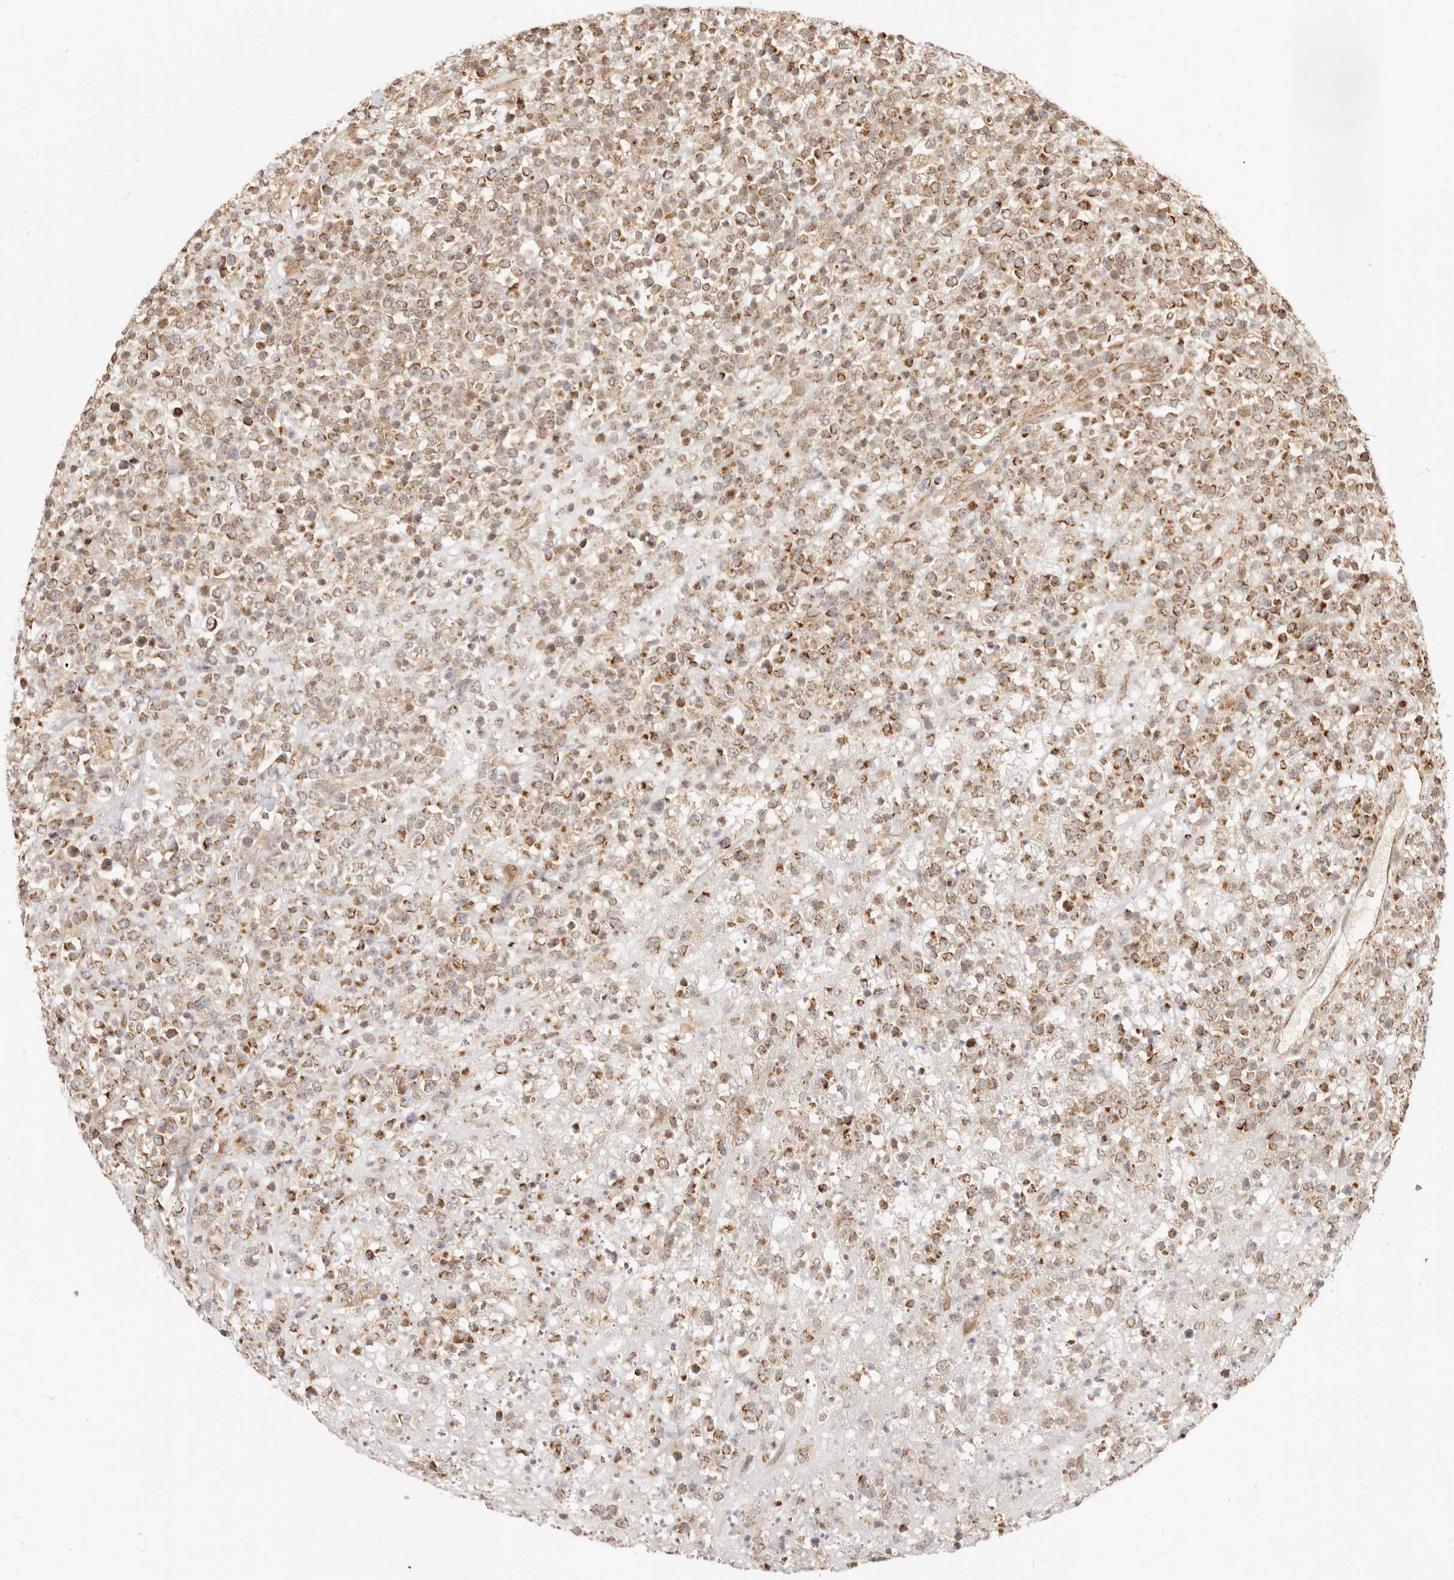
{"staining": {"intensity": "moderate", "quantity": ">75%", "location": "cytoplasmic/membranous"}, "tissue": "lymphoma", "cell_type": "Tumor cells", "image_type": "cancer", "snomed": [{"axis": "morphology", "description": "Malignant lymphoma, non-Hodgkin's type, High grade"}, {"axis": "topography", "description": "Colon"}], "caption": "High-grade malignant lymphoma, non-Hodgkin's type stained with a brown dye exhibits moderate cytoplasmic/membranous positive expression in about >75% of tumor cells.", "gene": "TIMM17A", "patient": {"sex": "female", "age": 53}}